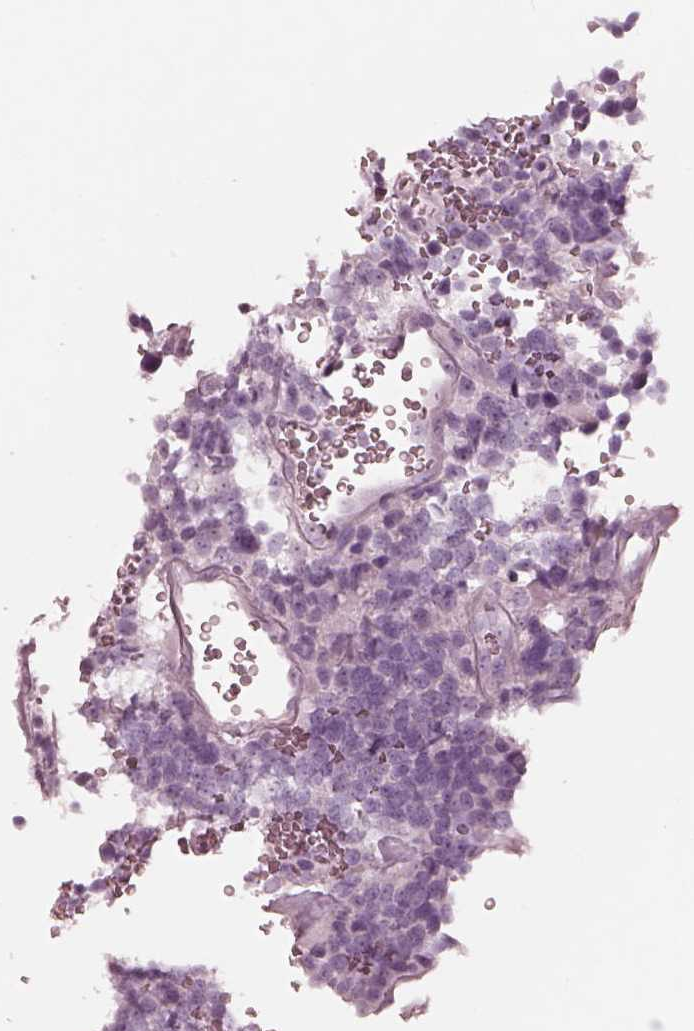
{"staining": {"intensity": "negative", "quantity": "none", "location": "none"}, "tissue": "glioma", "cell_type": "Tumor cells", "image_type": "cancer", "snomed": [{"axis": "morphology", "description": "Glioma, malignant, High grade"}, {"axis": "topography", "description": "Brain"}], "caption": "Histopathology image shows no protein positivity in tumor cells of glioma tissue.", "gene": "PON3", "patient": {"sex": "male", "age": 33}}